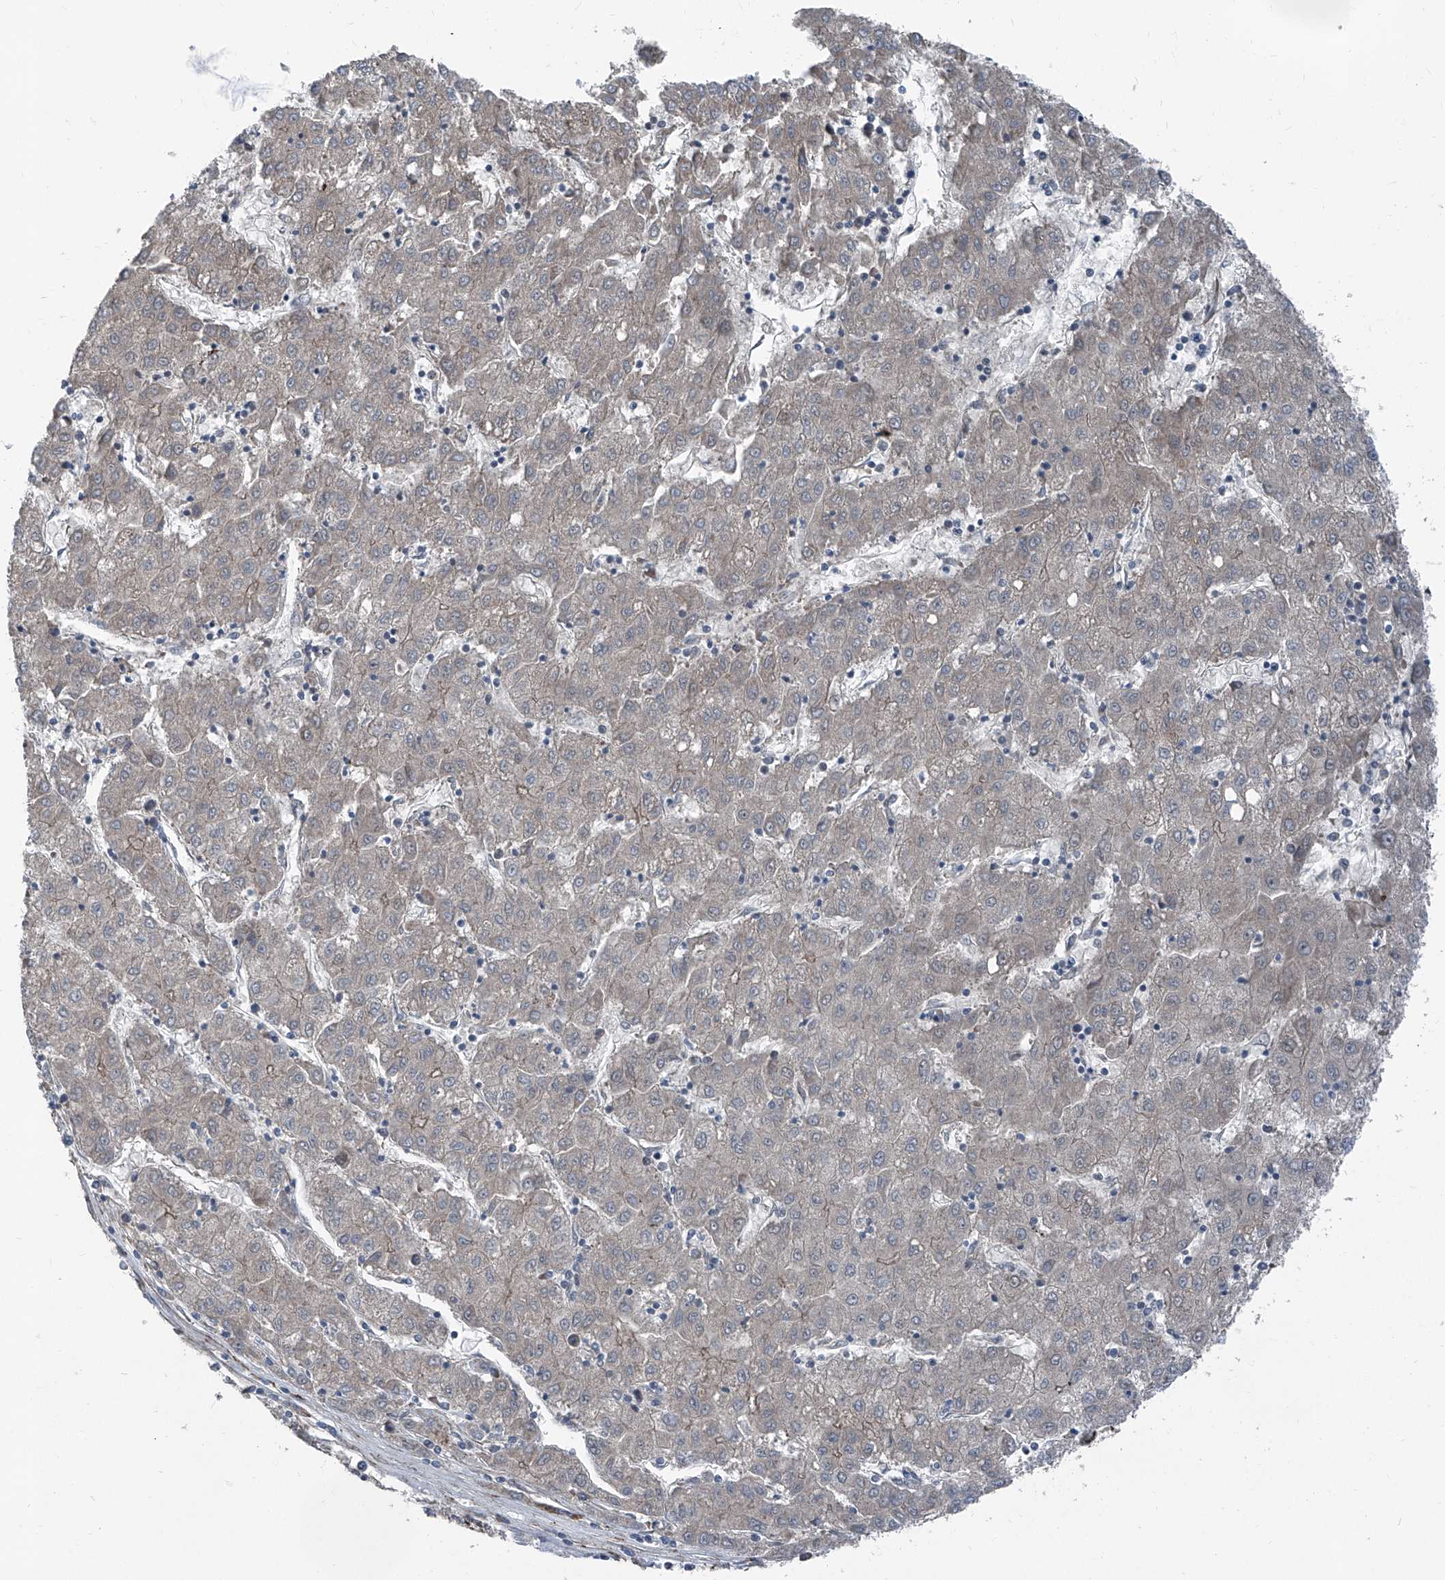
{"staining": {"intensity": "weak", "quantity": "<25%", "location": "cytoplasmic/membranous"}, "tissue": "liver cancer", "cell_type": "Tumor cells", "image_type": "cancer", "snomed": [{"axis": "morphology", "description": "Carcinoma, Hepatocellular, NOS"}, {"axis": "topography", "description": "Liver"}], "caption": "This micrograph is of liver hepatocellular carcinoma stained with IHC to label a protein in brown with the nuclei are counter-stained blue. There is no positivity in tumor cells.", "gene": "COA7", "patient": {"sex": "male", "age": 72}}